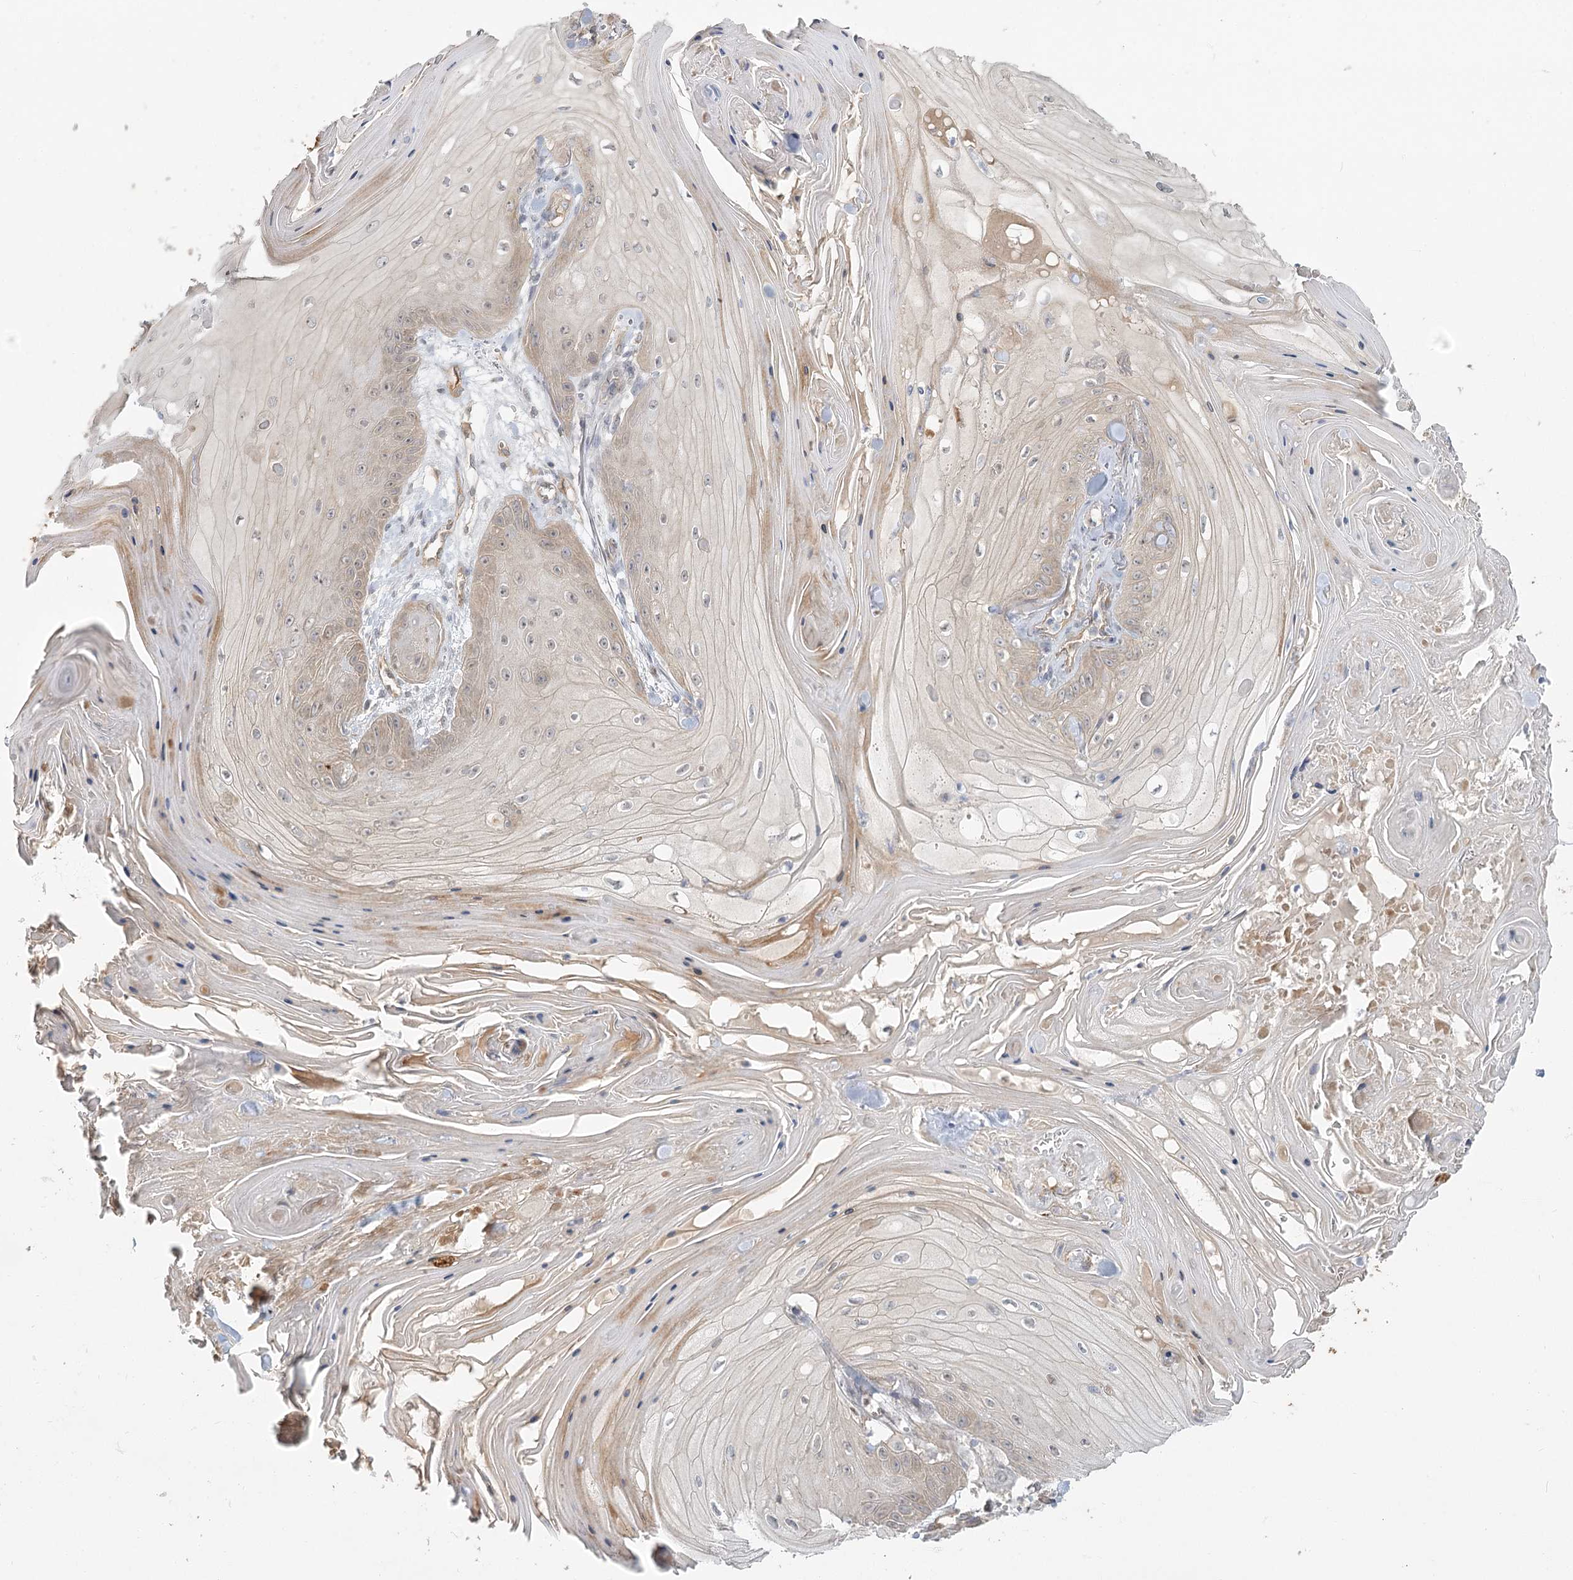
{"staining": {"intensity": "weak", "quantity": "<25%", "location": "cytoplasmic/membranous"}, "tissue": "skin cancer", "cell_type": "Tumor cells", "image_type": "cancer", "snomed": [{"axis": "morphology", "description": "Squamous cell carcinoma, NOS"}, {"axis": "topography", "description": "Skin"}], "caption": "The histopathology image reveals no significant positivity in tumor cells of skin cancer.", "gene": "GUCY2C", "patient": {"sex": "male", "age": 74}}